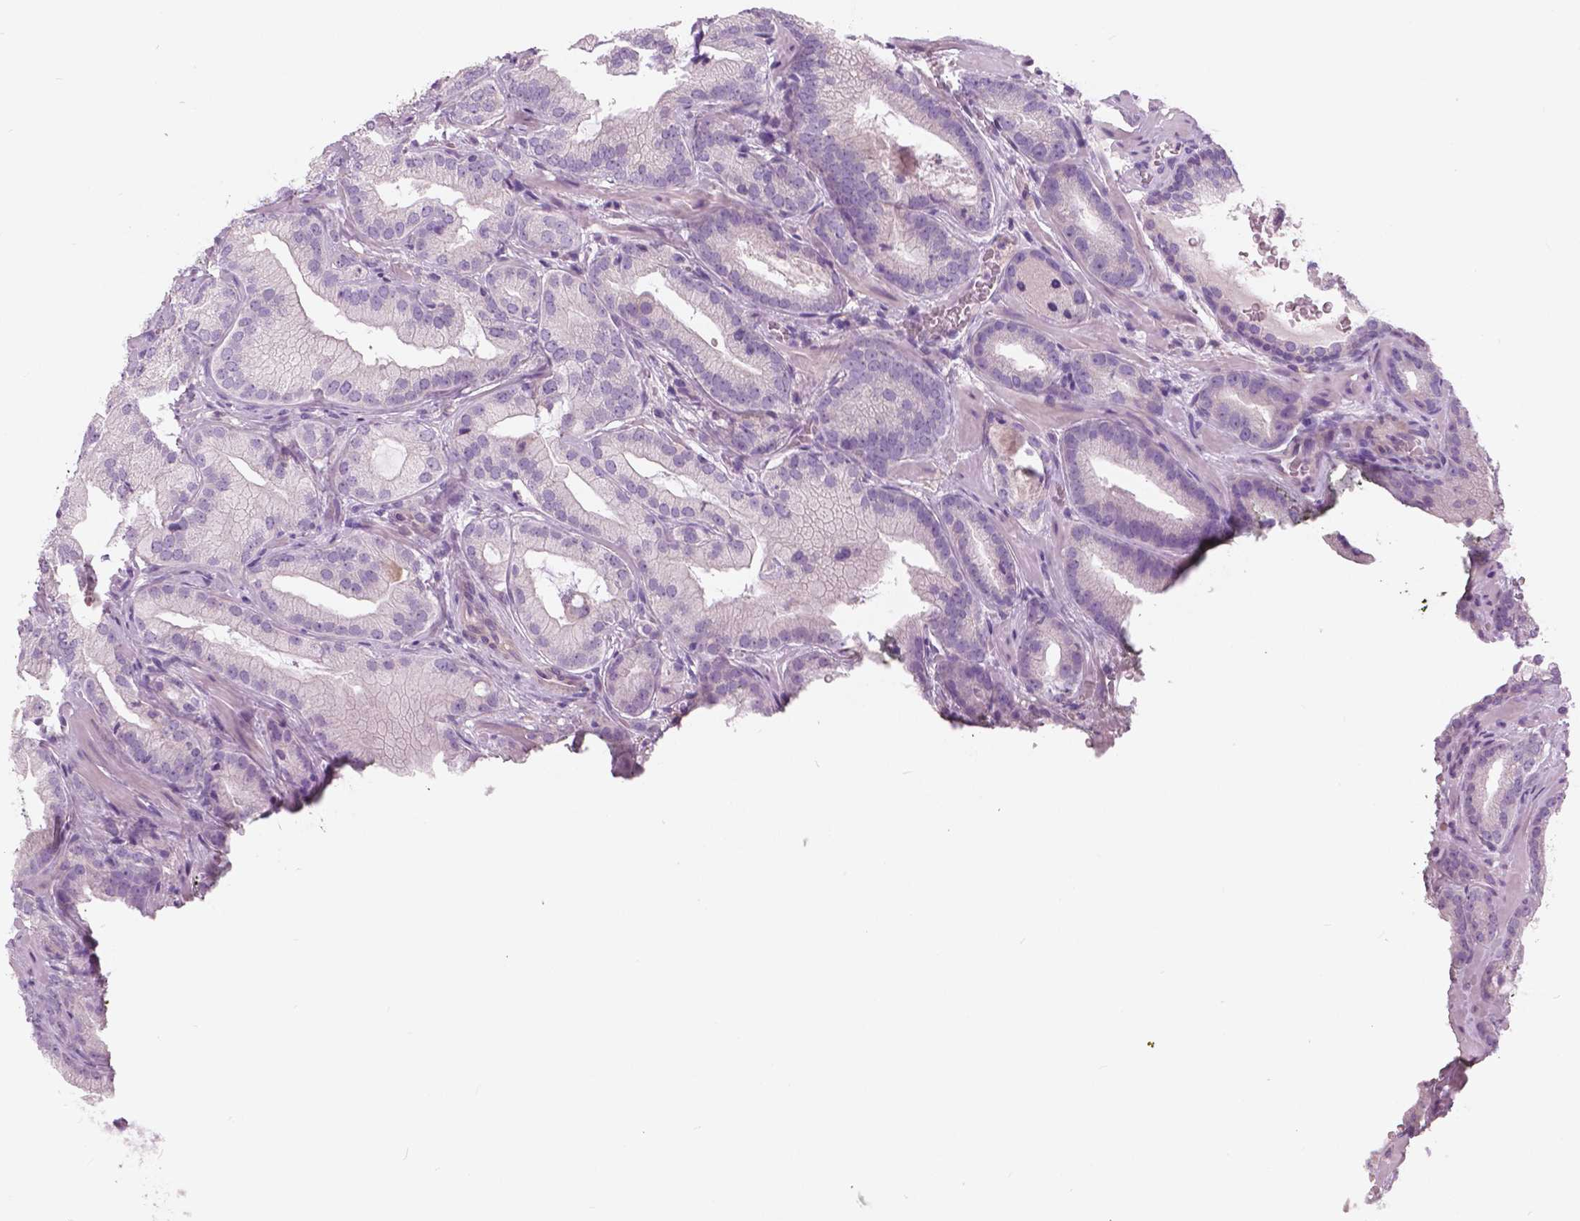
{"staining": {"intensity": "negative", "quantity": "none", "location": "none"}, "tissue": "prostate cancer", "cell_type": "Tumor cells", "image_type": "cancer", "snomed": [{"axis": "morphology", "description": "Adenocarcinoma, Low grade"}, {"axis": "topography", "description": "Prostate"}], "caption": "Immunohistochemistry (IHC) of prostate cancer (adenocarcinoma (low-grade)) shows no staining in tumor cells.", "gene": "SERPINI1", "patient": {"sex": "male", "age": 62}}